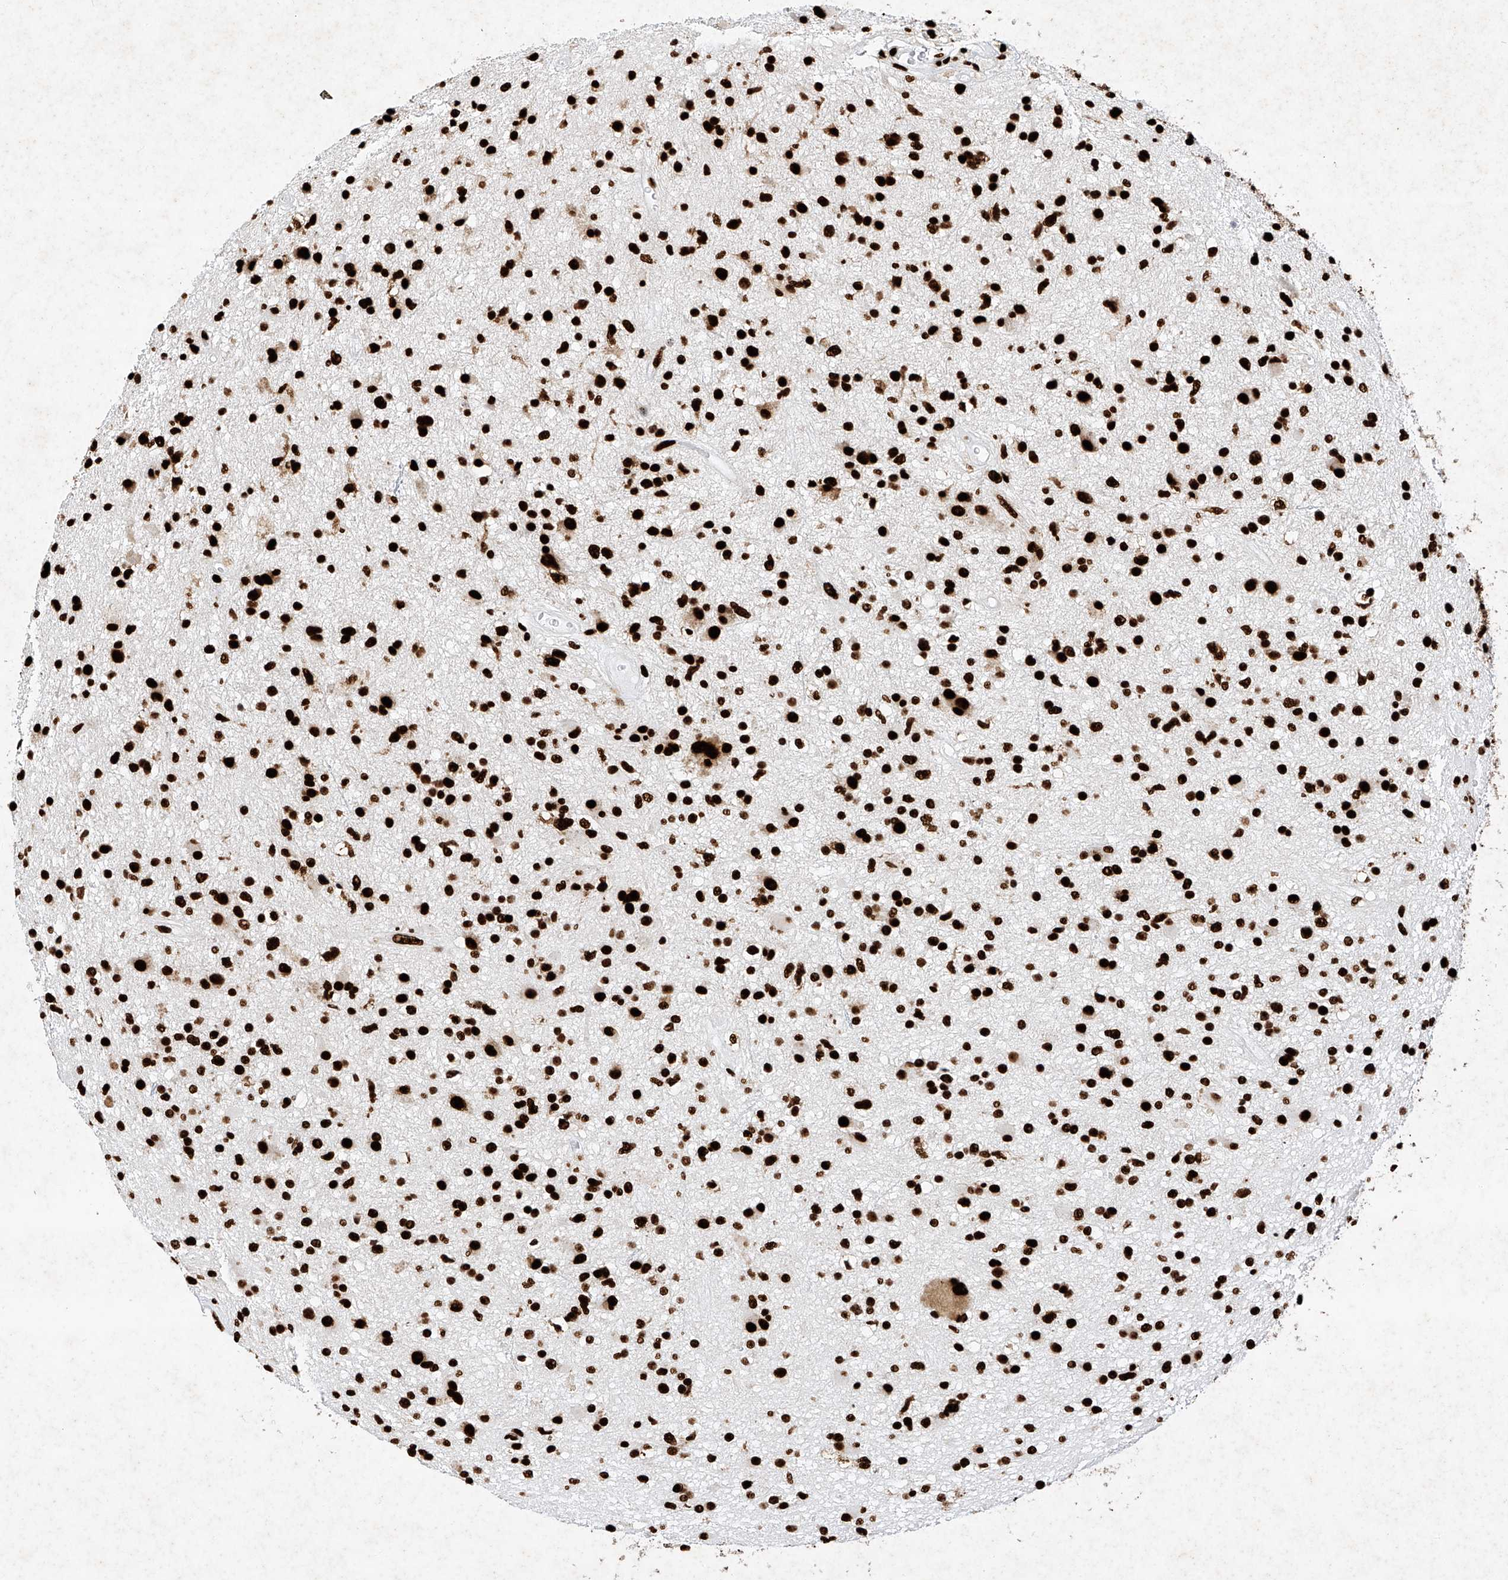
{"staining": {"intensity": "strong", "quantity": ">75%", "location": "nuclear"}, "tissue": "glioma", "cell_type": "Tumor cells", "image_type": "cancer", "snomed": [{"axis": "morphology", "description": "Glioma, malignant, High grade"}, {"axis": "topography", "description": "Brain"}], "caption": "IHC of malignant glioma (high-grade) shows high levels of strong nuclear positivity in about >75% of tumor cells.", "gene": "SRSF6", "patient": {"sex": "male", "age": 33}}